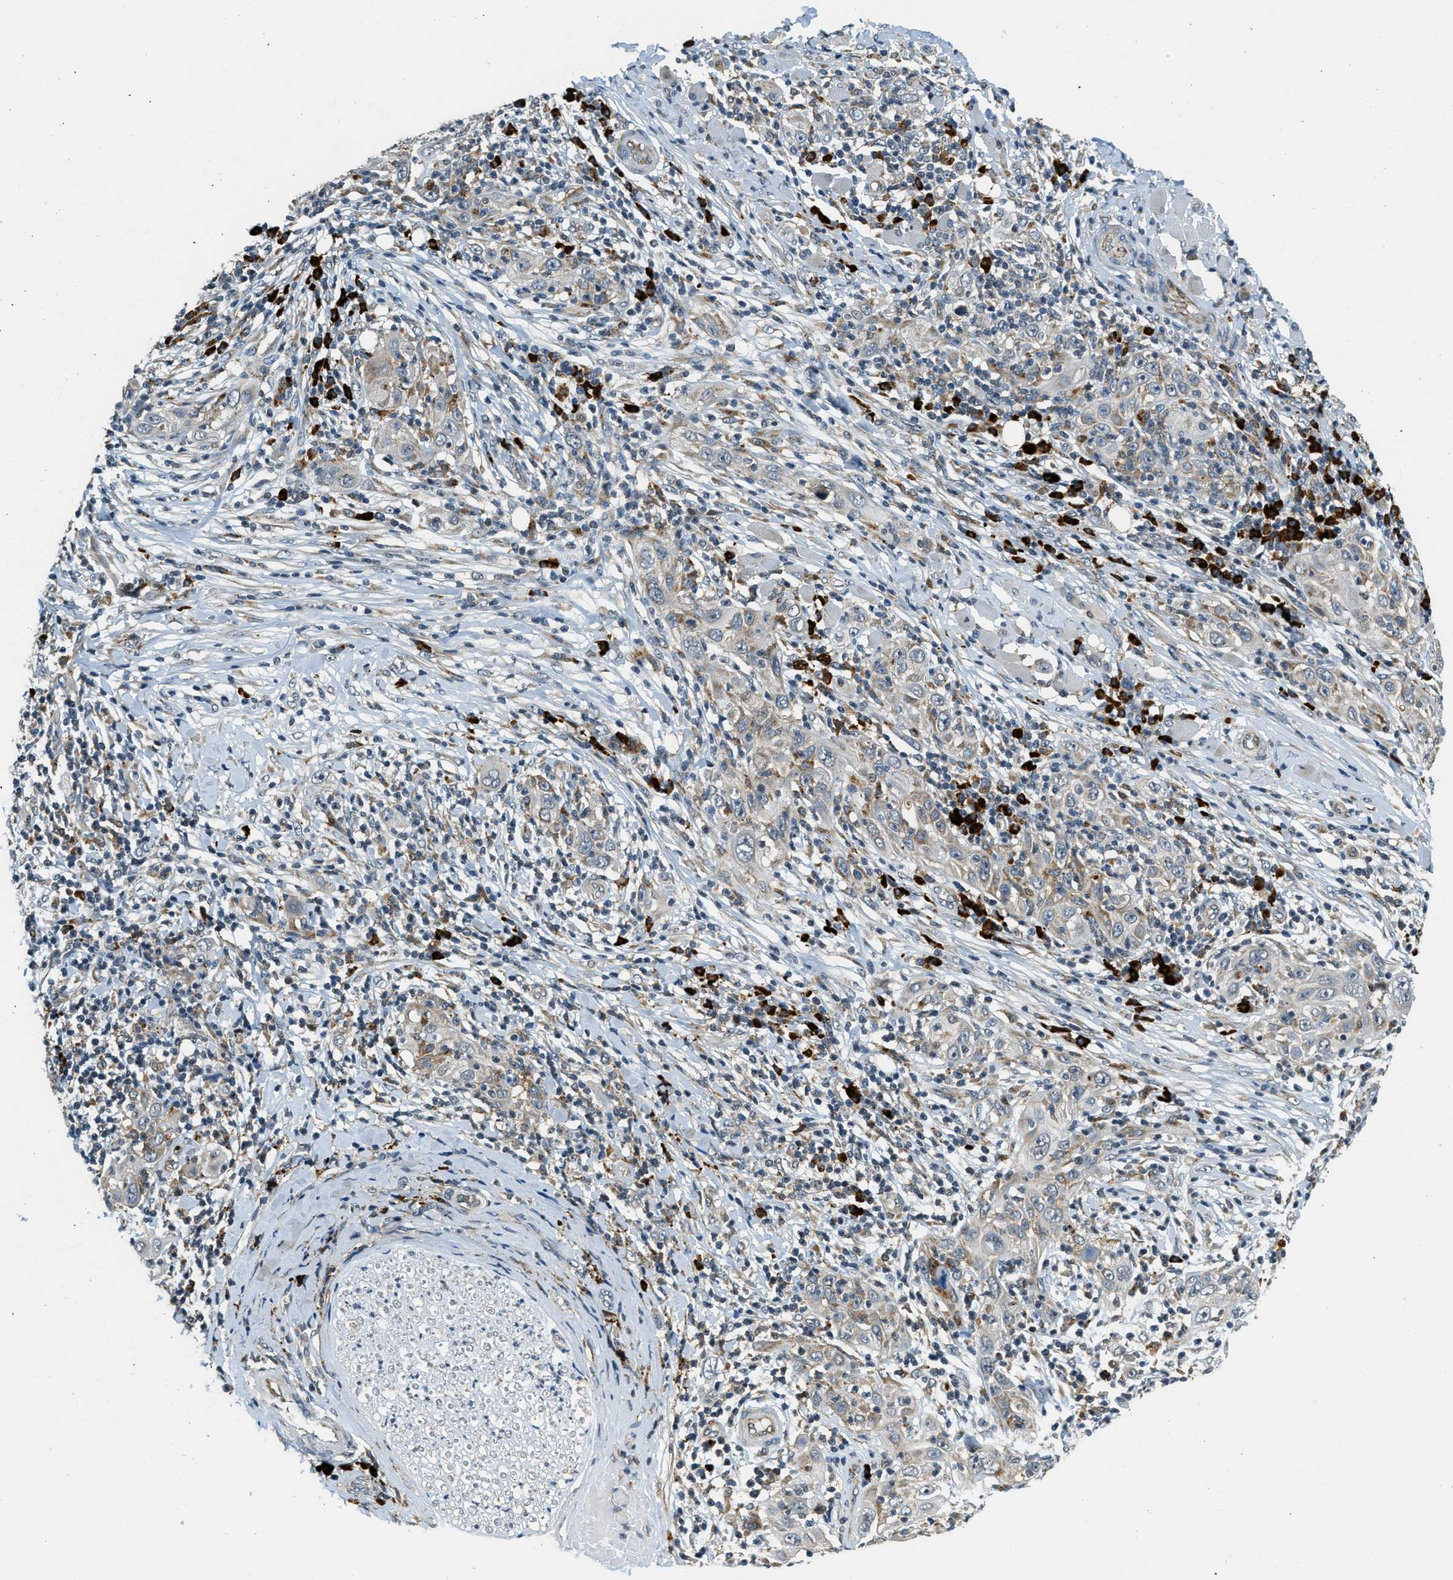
{"staining": {"intensity": "weak", "quantity": "25%-75%", "location": "cytoplasmic/membranous"}, "tissue": "skin cancer", "cell_type": "Tumor cells", "image_type": "cancer", "snomed": [{"axis": "morphology", "description": "Squamous cell carcinoma, NOS"}, {"axis": "topography", "description": "Skin"}], "caption": "Immunohistochemical staining of skin squamous cell carcinoma reveals weak cytoplasmic/membranous protein staining in about 25%-75% of tumor cells. (DAB = brown stain, brightfield microscopy at high magnification).", "gene": "HERC2", "patient": {"sex": "female", "age": 88}}